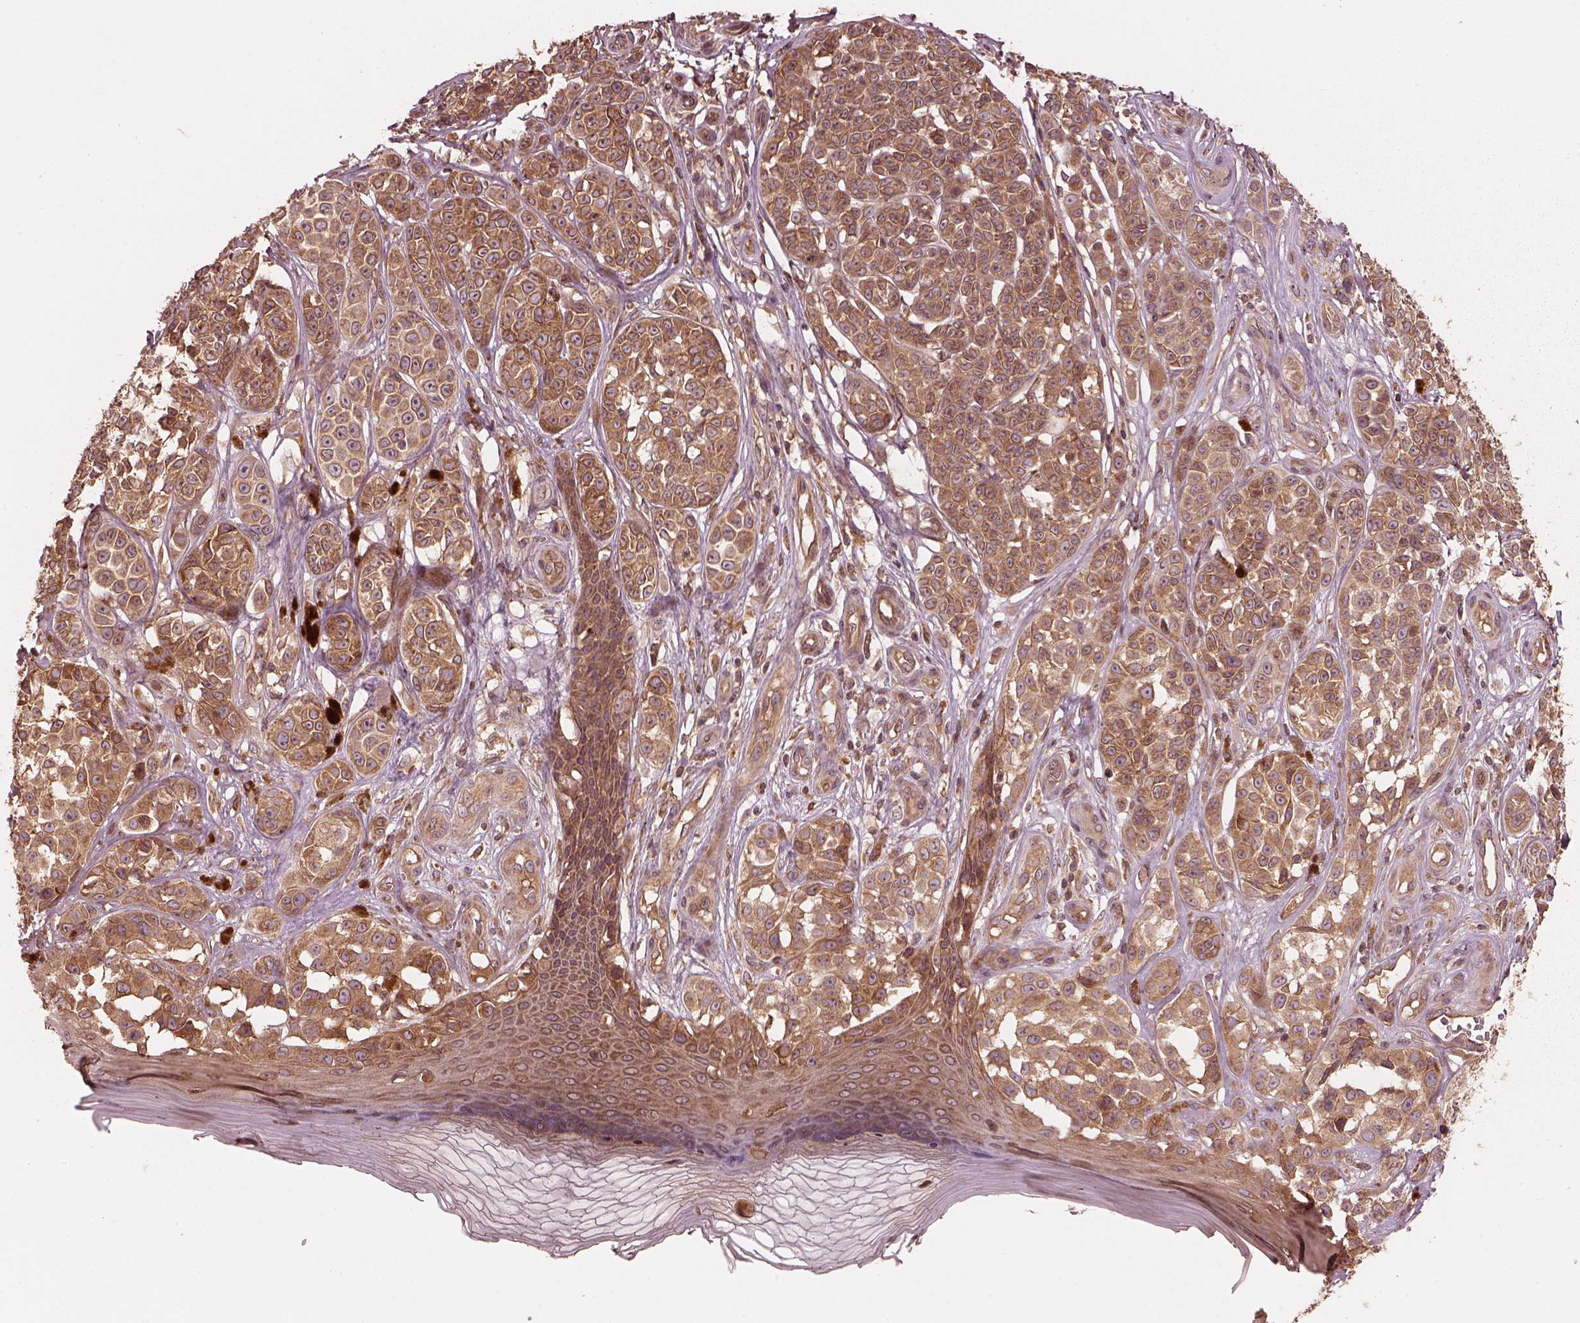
{"staining": {"intensity": "moderate", "quantity": ">75%", "location": "cytoplasmic/membranous"}, "tissue": "melanoma", "cell_type": "Tumor cells", "image_type": "cancer", "snomed": [{"axis": "morphology", "description": "Malignant melanoma, NOS"}, {"axis": "topography", "description": "Skin"}], "caption": "High-power microscopy captured an IHC histopathology image of melanoma, revealing moderate cytoplasmic/membranous positivity in approximately >75% of tumor cells.", "gene": "PIK3R2", "patient": {"sex": "female", "age": 90}}